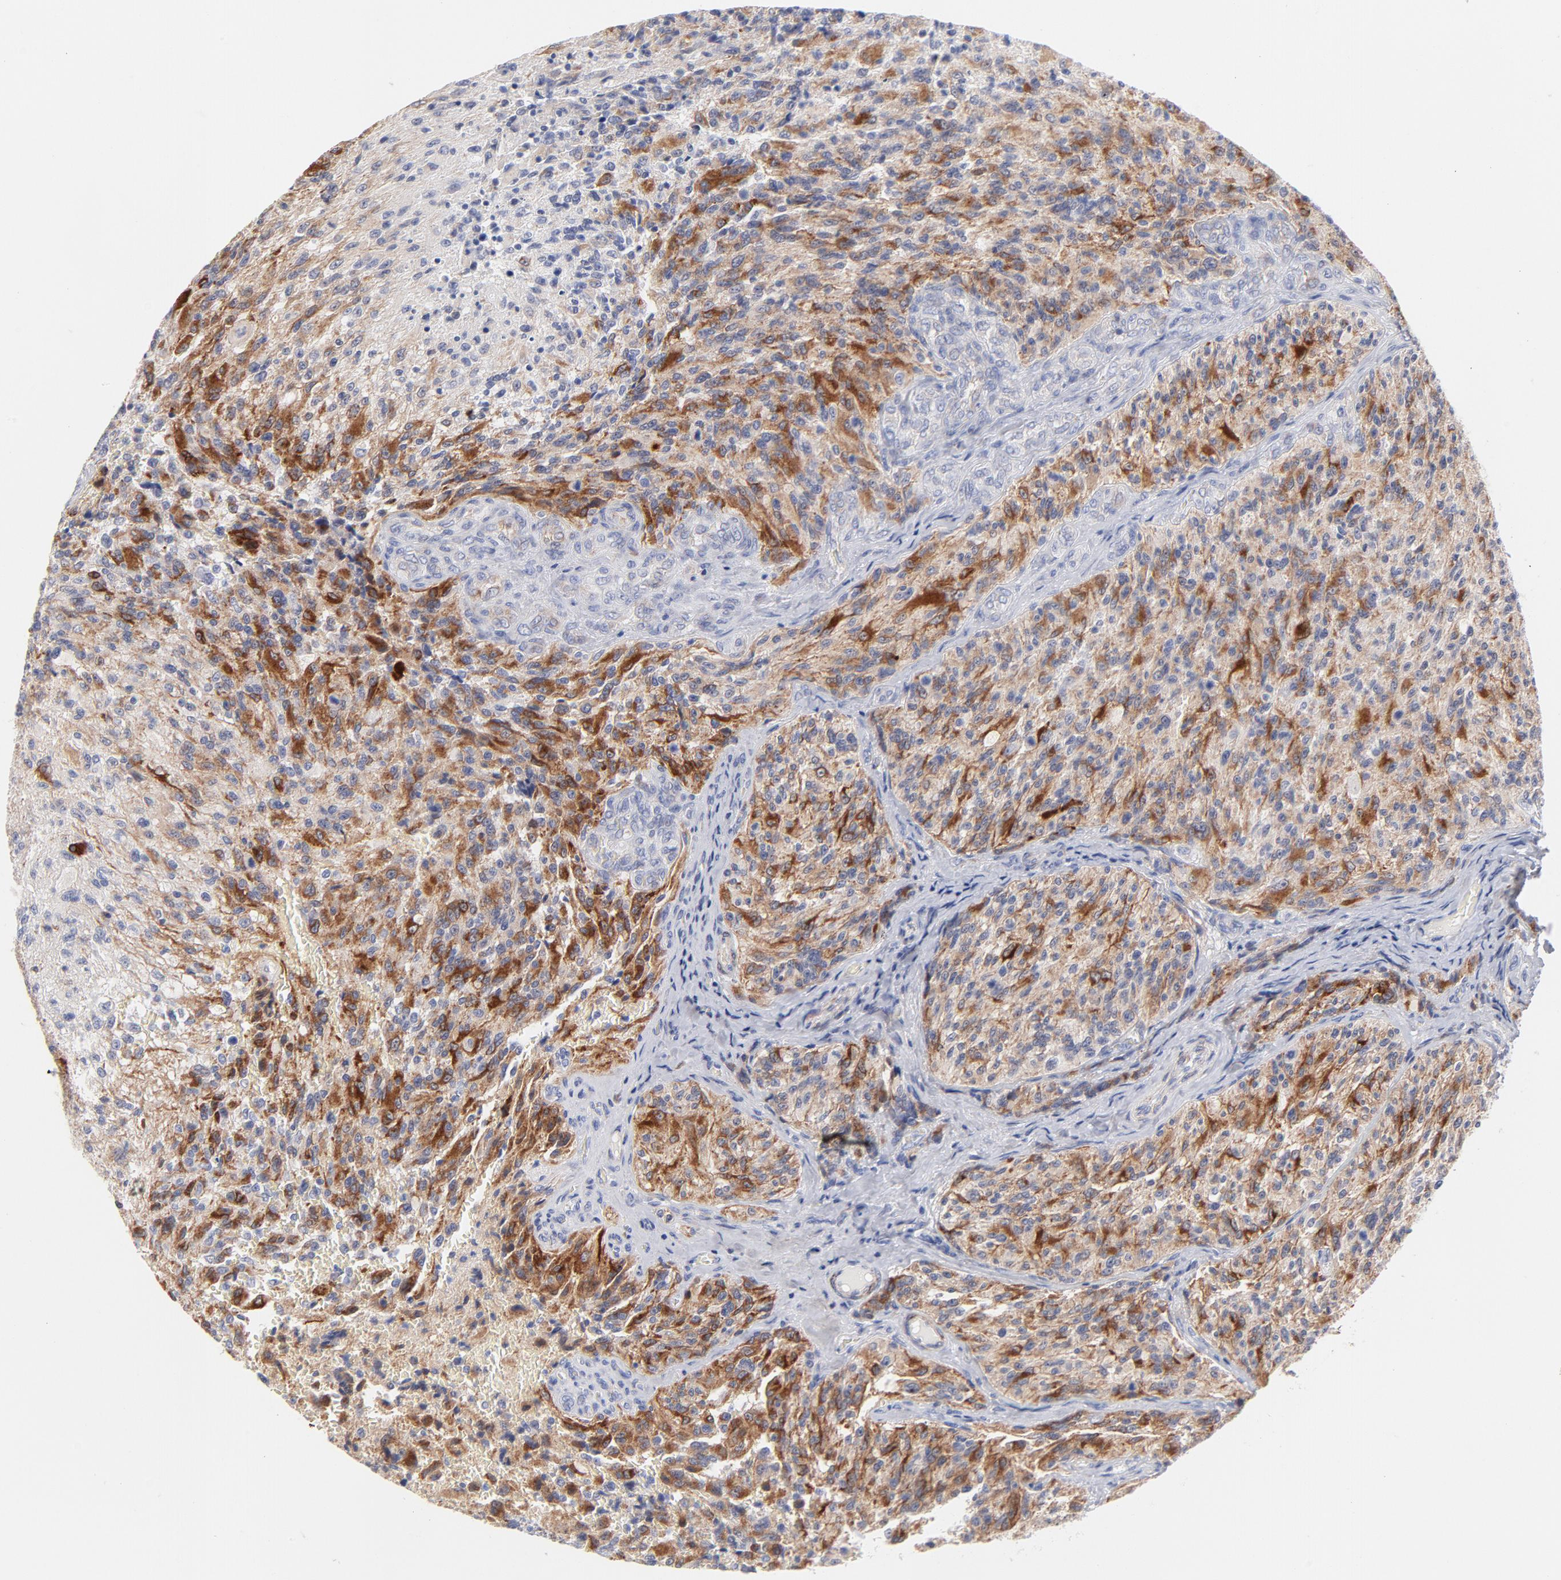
{"staining": {"intensity": "strong", "quantity": "25%-75%", "location": "cytoplasmic/membranous"}, "tissue": "glioma", "cell_type": "Tumor cells", "image_type": "cancer", "snomed": [{"axis": "morphology", "description": "Normal tissue, NOS"}, {"axis": "morphology", "description": "Glioma, malignant, High grade"}, {"axis": "topography", "description": "Cerebral cortex"}], "caption": "IHC histopathology image of glioma stained for a protein (brown), which shows high levels of strong cytoplasmic/membranous expression in approximately 25%-75% of tumor cells.", "gene": "MID1", "patient": {"sex": "male", "age": 56}}